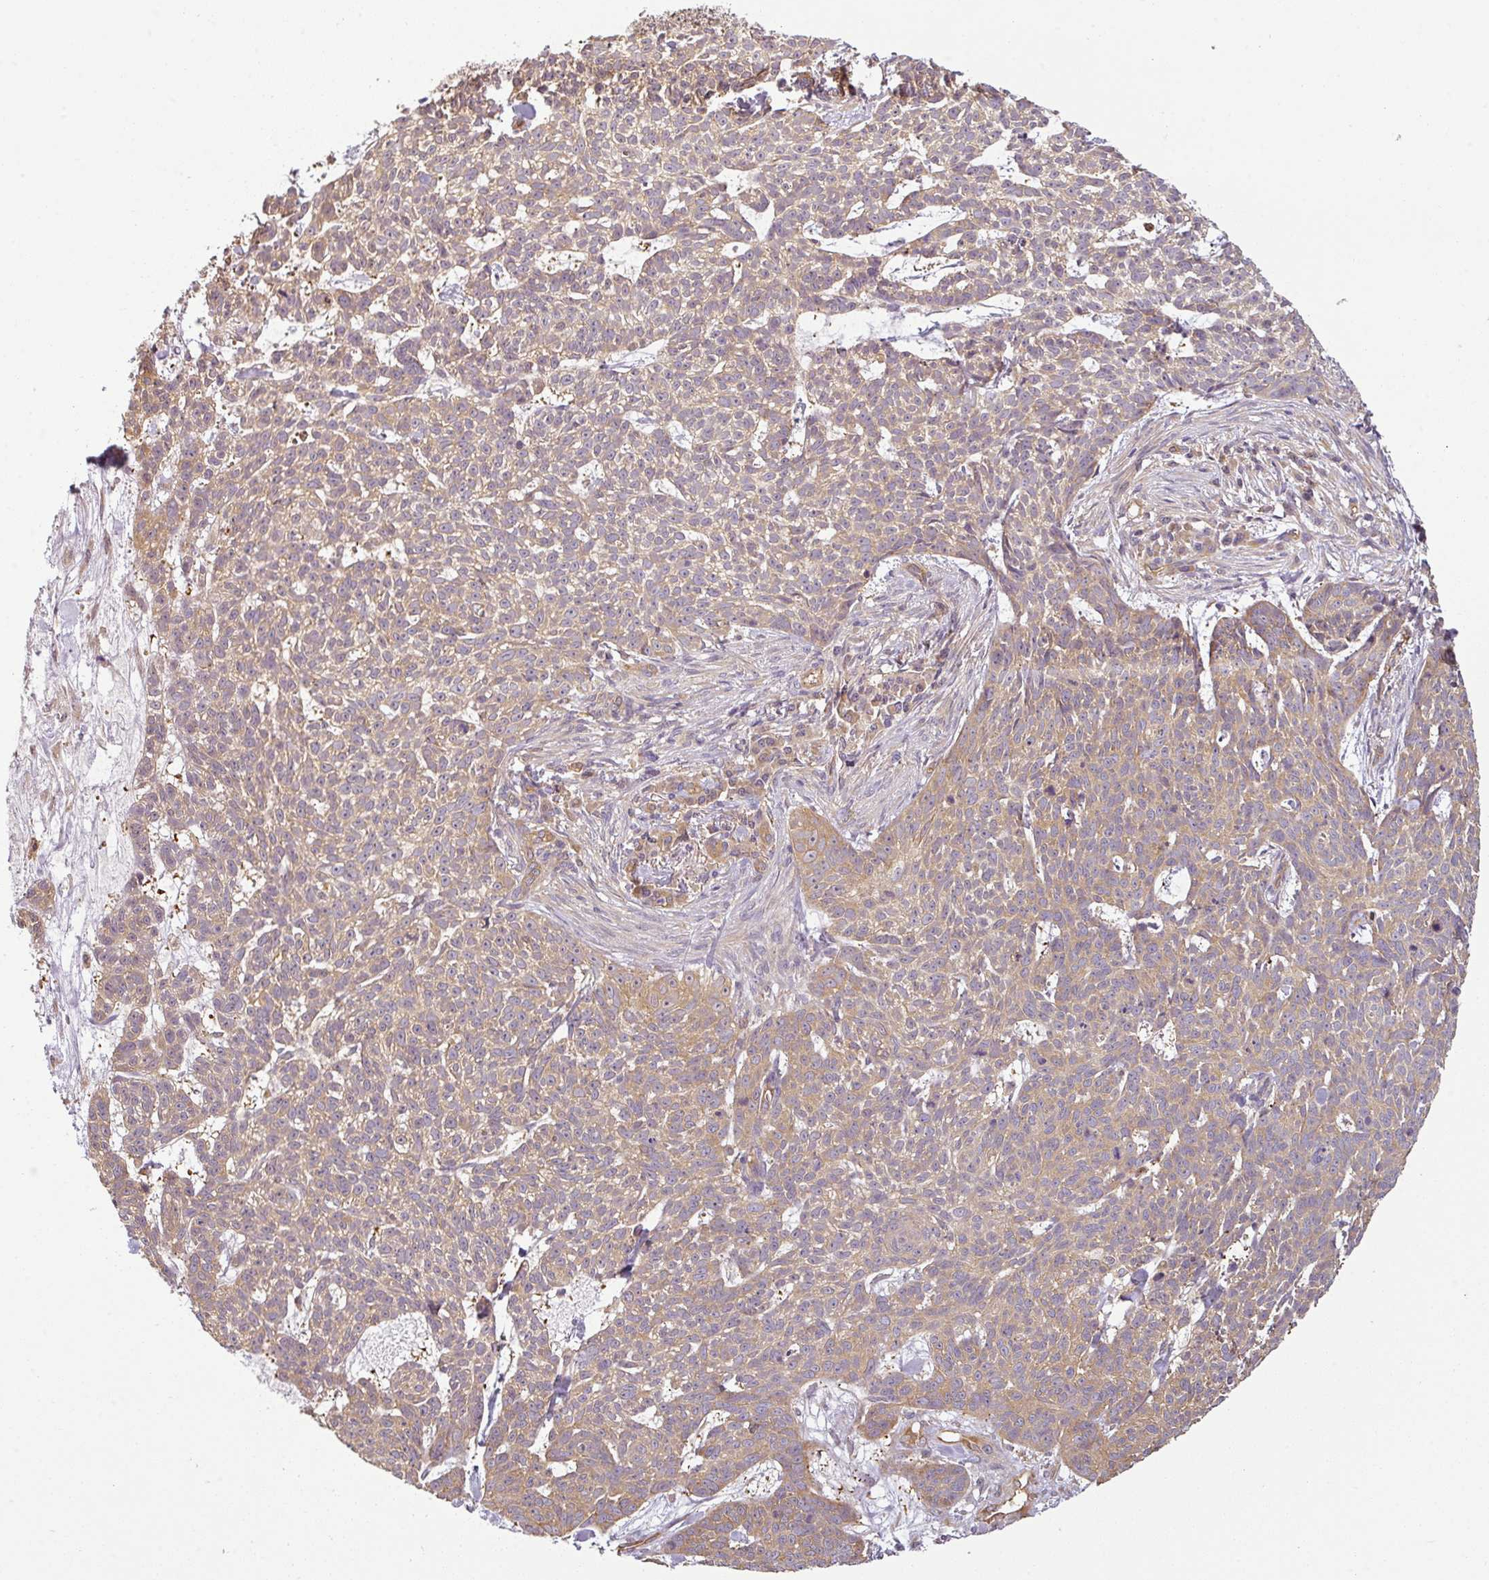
{"staining": {"intensity": "weak", "quantity": "<25%", "location": "cytoplasmic/membranous"}, "tissue": "skin cancer", "cell_type": "Tumor cells", "image_type": "cancer", "snomed": [{"axis": "morphology", "description": "Basal cell carcinoma"}, {"axis": "topography", "description": "Skin"}], "caption": "Immunohistochemistry of human skin basal cell carcinoma shows no expression in tumor cells. The staining was performed using DAB to visualize the protein expression in brown, while the nuclei were stained in blue with hematoxylin (Magnification: 20x).", "gene": "ANKRD18A", "patient": {"sex": "female", "age": 93}}